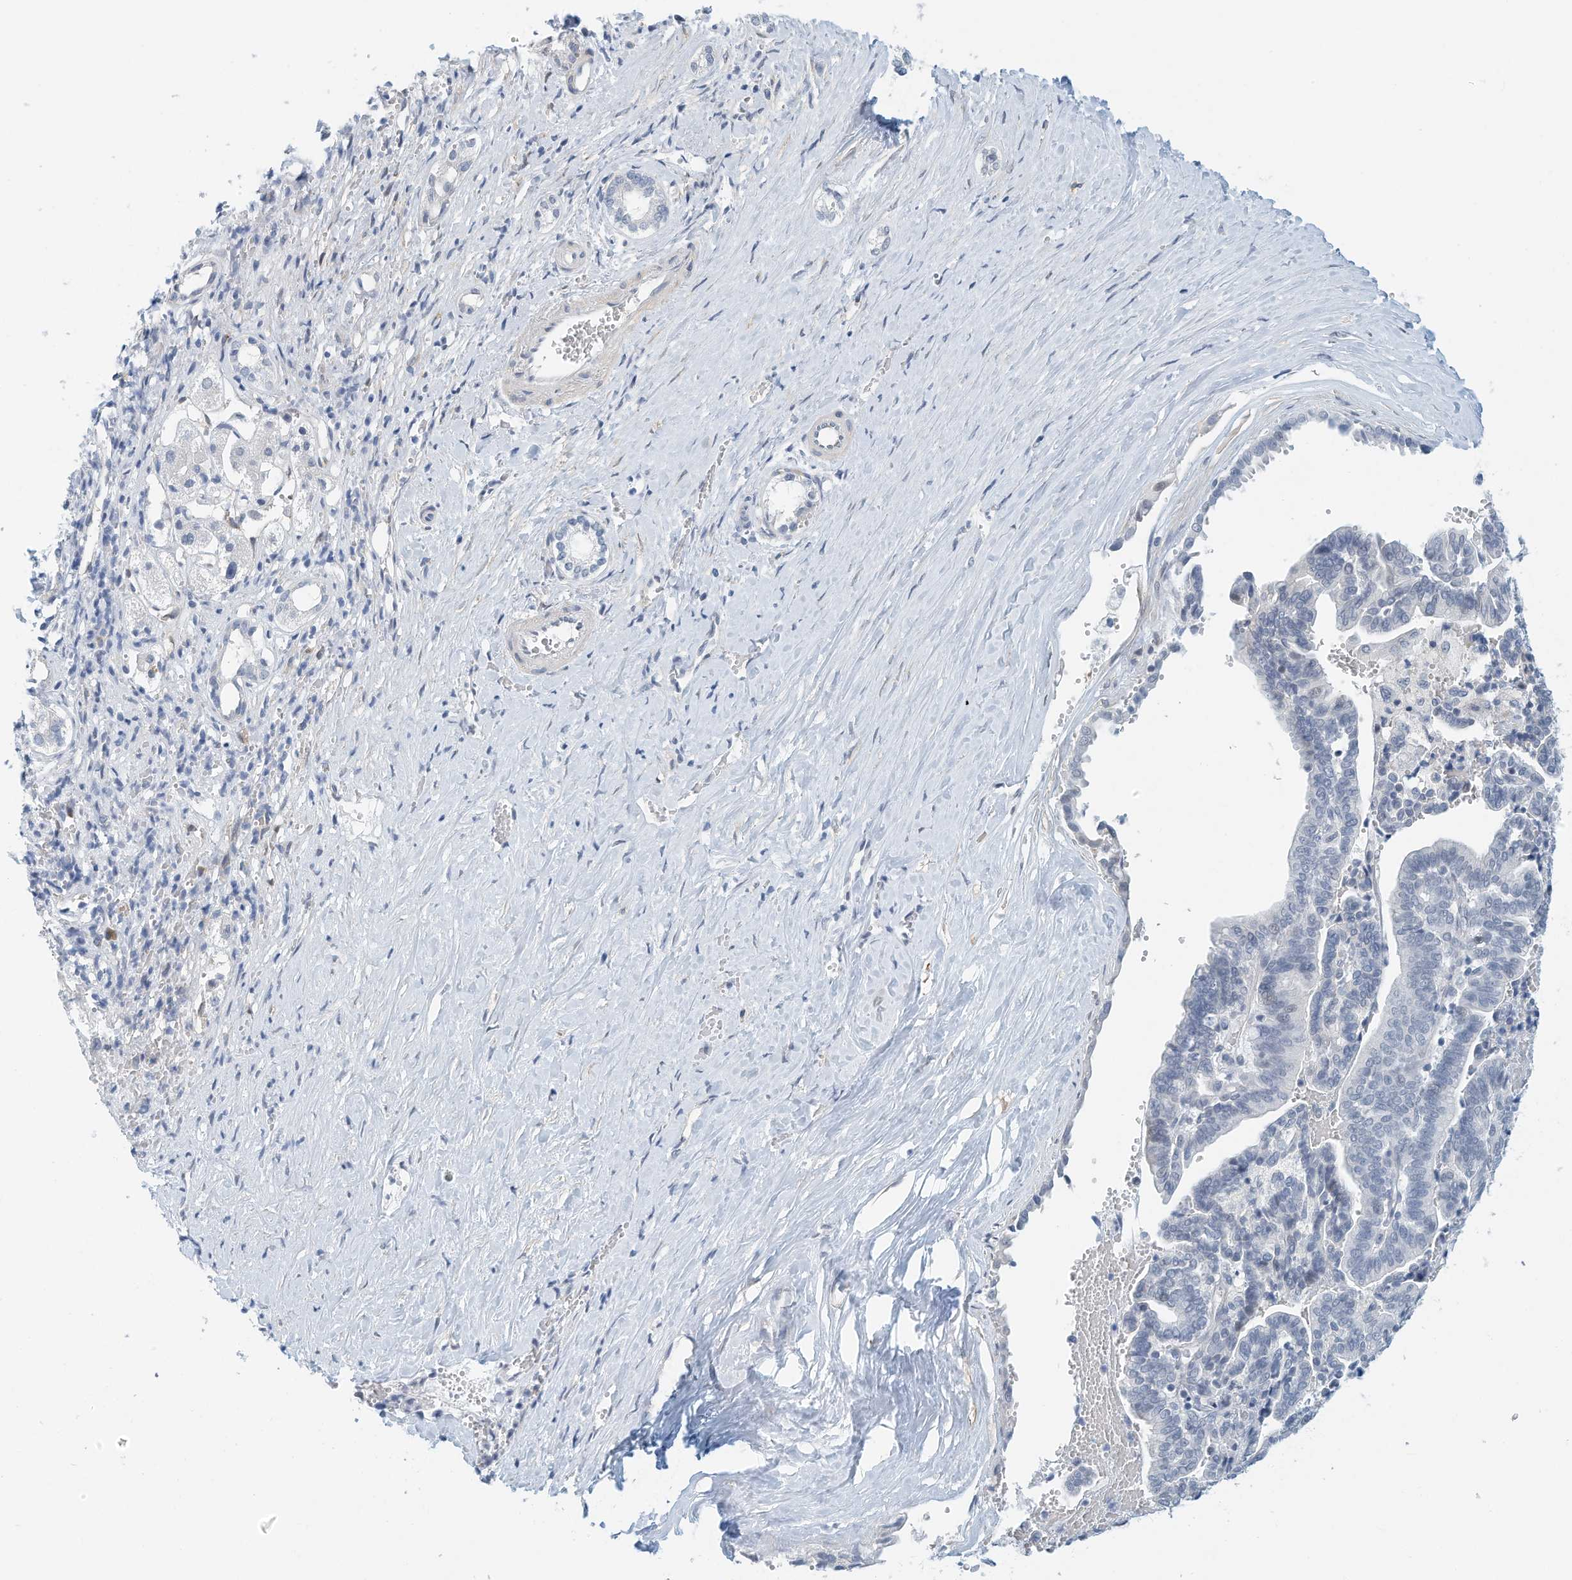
{"staining": {"intensity": "weak", "quantity": "<25%", "location": "nuclear"}, "tissue": "liver cancer", "cell_type": "Tumor cells", "image_type": "cancer", "snomed": [{"axis": "morphology", "description": "Cholangiocarcinoma"}, {"axis": "topography", "description": "Liver"}], "caption": "Liver cholangiocarcinoma was stained to show a protein in brown. There is no significant staining in tumor cells. (Brightfield microscopy of DAB (3,3'-diaminobenzidine) immunohistochemistry at high magnification).", "gene": "ARHGAP28", "patient": {"sex": "female", "age": 75}}